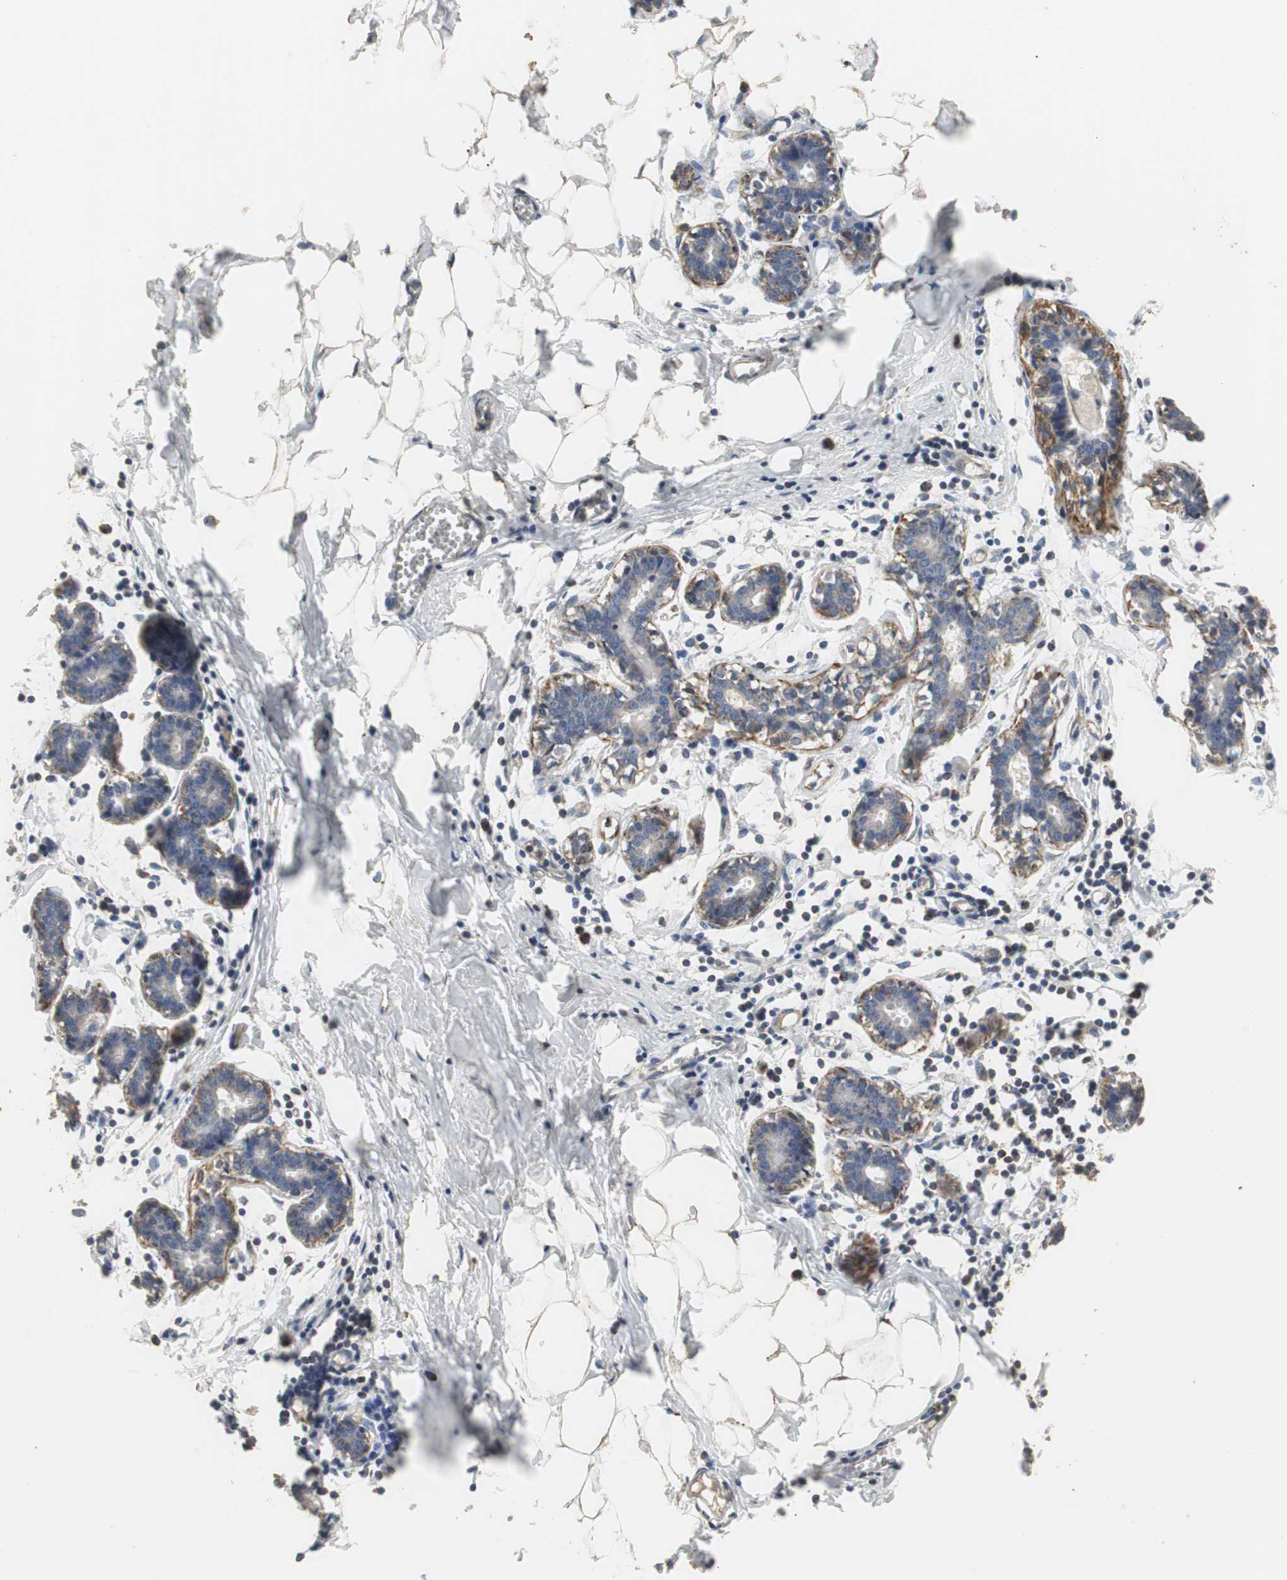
{"staining": {"intensity": "weak", "quantity": "<25%", "location": "cytoplasmic/membranous"}, "tissue": "breast", "cell_type": "Adipocytes", "image_type": "normal", "snomed": [{"axis": "morphology", "description": "Normal tissue, NOS"}, {"axis": "topography", "description": "Breast"}], "caption": "A photomicrograph of human breast is negative for staining in adipocytes. Brightfield microscopy of IHC stained with DAB (brown) and hematoxylin (blue), captured at high magnification.", "gene": "NNT", "patient": {"sex": "female", "age": 27}}